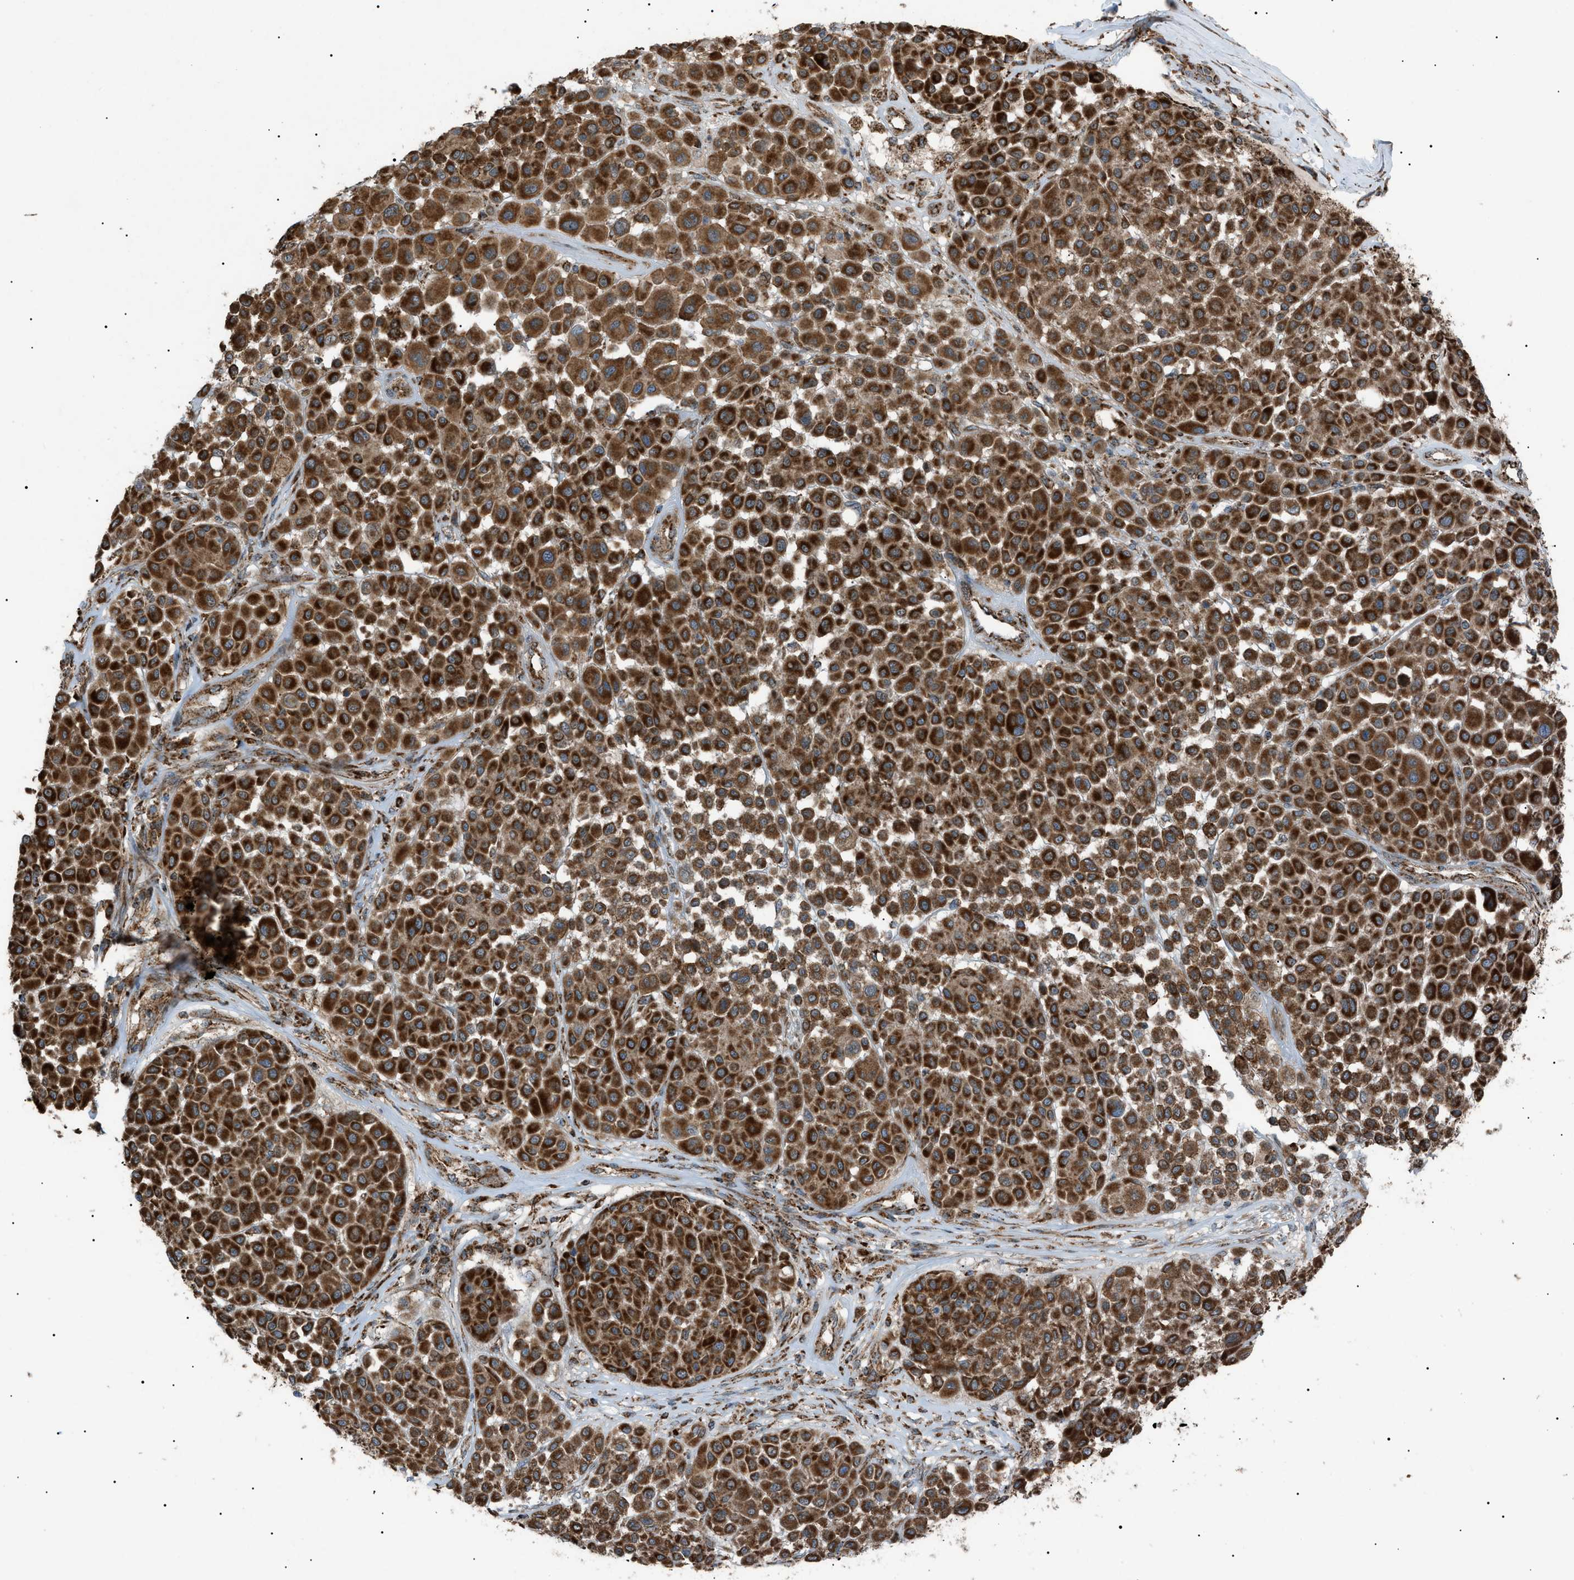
{"staining": {"intensity": "strong", "quantity": ">75%", "location": "cytoplasmic/membranous"}, "tissue": "melanoma", "cell_type": "Tumor cells", "image_type": "cancer", "snomed": [{"axis": "morphology", "description": "Malignant melanoma, Metastatic site"}, {"axis": "topography", "description": "Soft tissue"}], "caption": "Protein staining by immunohistochemistry (IHC) displays strong cytoplasmic/membranous staining in about >75% of tumor cells in melanoma. The staining is performed using DAB (3,3'-diaminobenzidine) brown chromogen to label protein expression. The nuclei are counter-stained blue using hematoxylin.", "gene": "C1GALT1C1", "patient": {"sex": "male", "age": 41}}